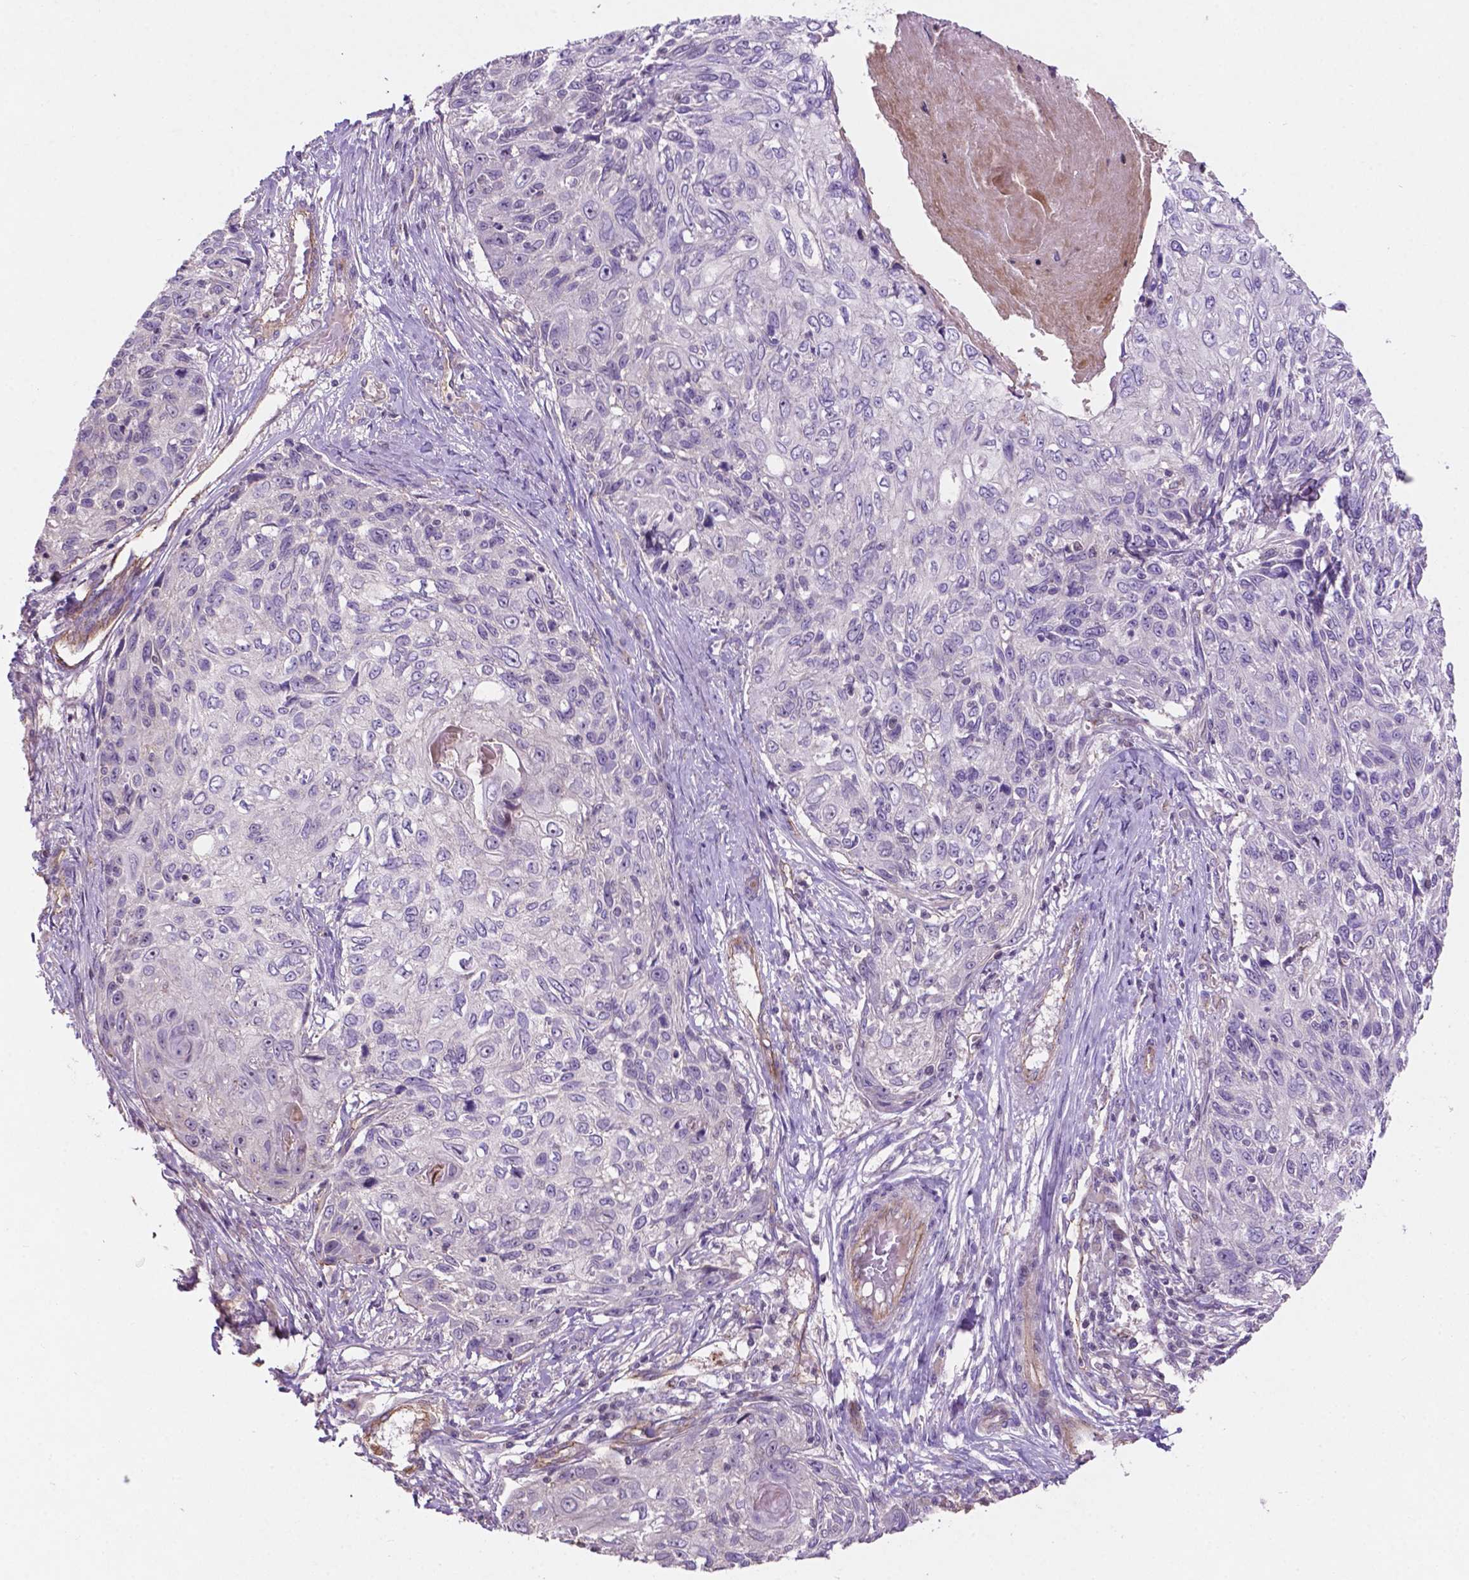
{"staining": {"intensity": "negative", "quantity": "none", "location": "none"}, "tissue": "skin cancer", "cell_type": "Tumor cells", "image_type": "cancer", "snomed": [{"axis": "morphology", "description": "Squamous cell carcinoma, NOS"}, {"axis": "topography", "description": "Skin"}], "caption": "The photomicrograph displays no staining of tumor cells in squamous cell carcinoma (skin).", "gene": "ARL5C", "patient": {"sex": "male", "age": 92}}